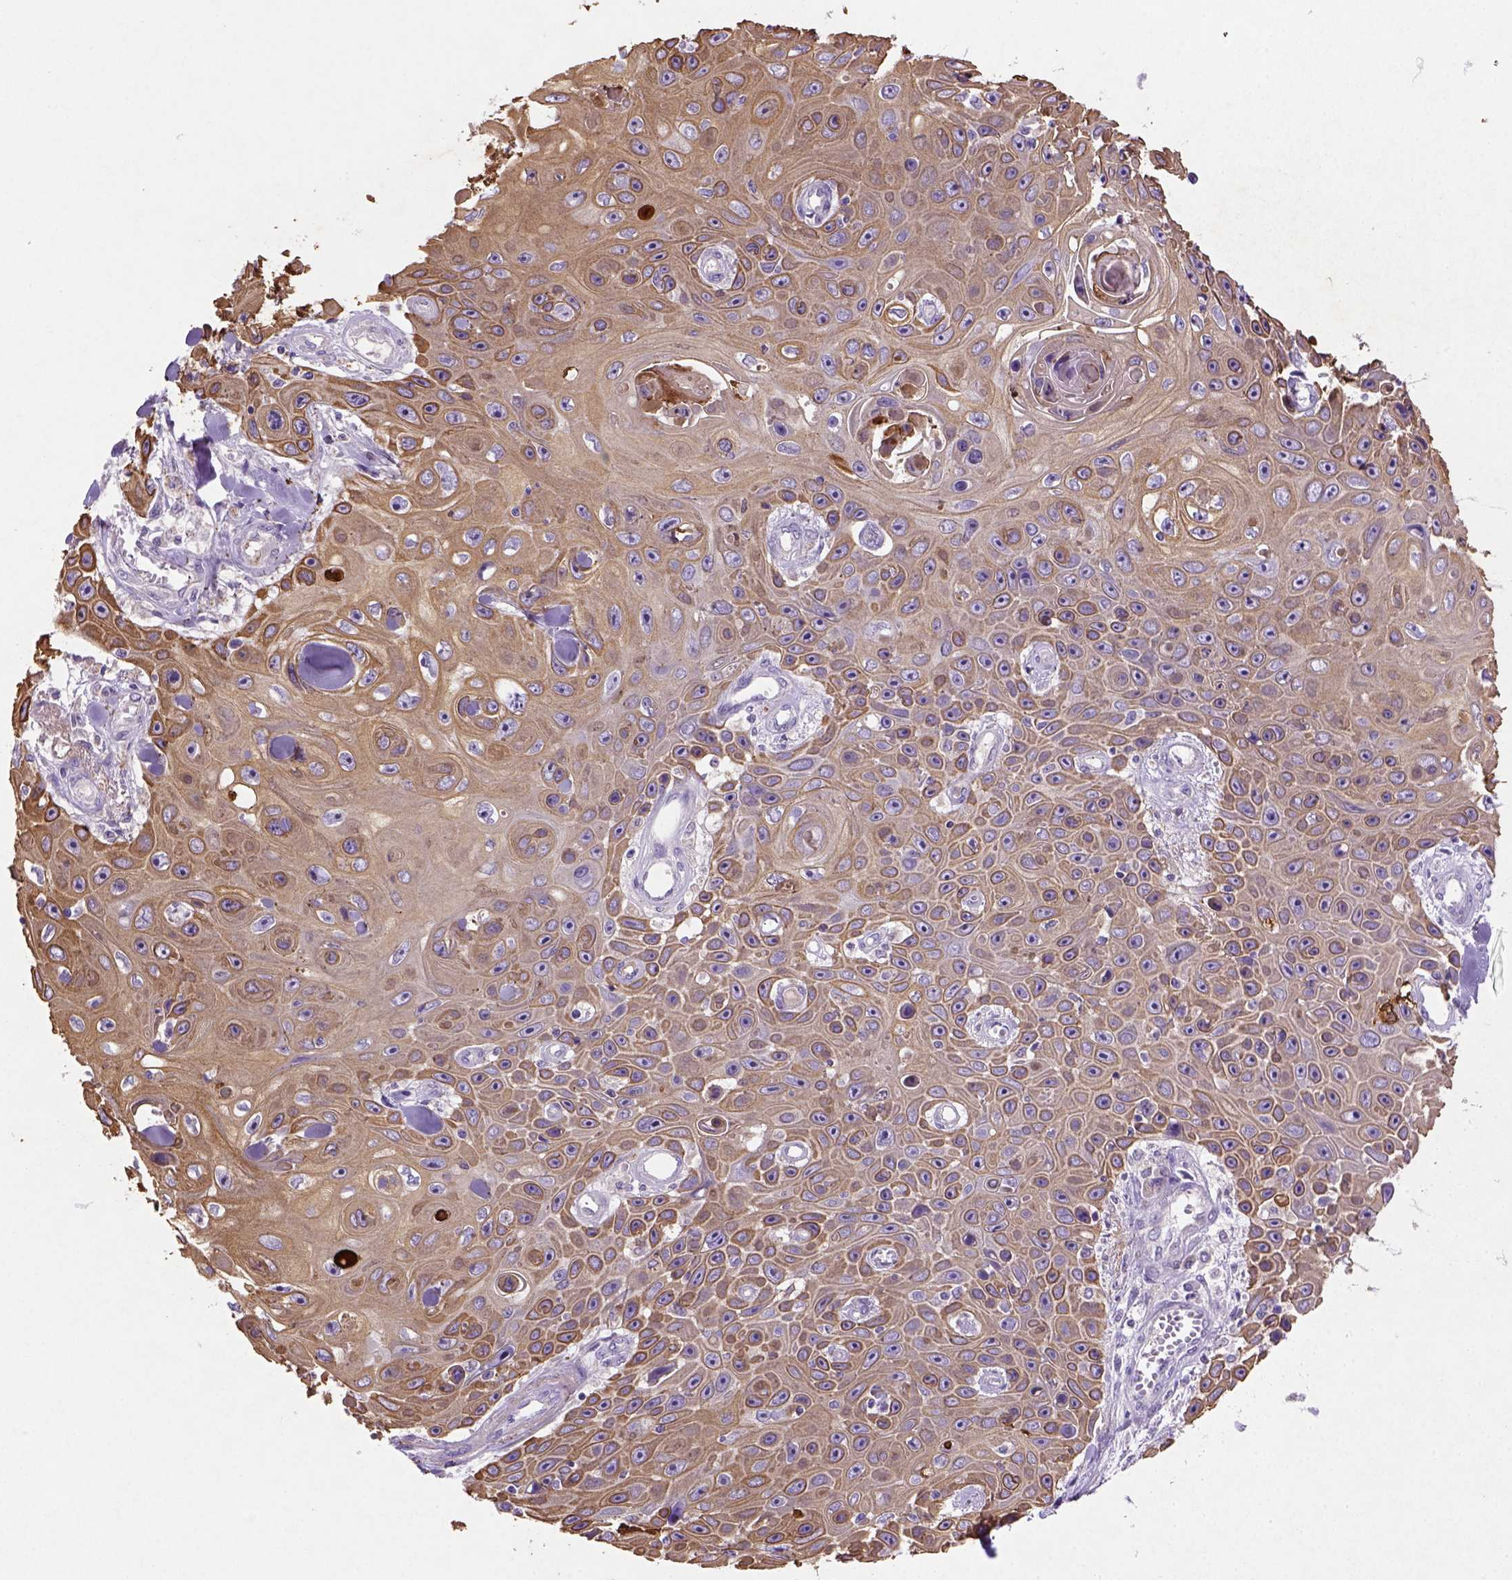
{"staining": {"intensity": "moderate", "quantity": ">75%", "location": "cytoplasmic/membranous"}, "tissue": "skin cancer", "cell_type": "Tumor cells", "image_type": "cancer", "snomed": [{"axis": "morphology", "description": "Squamous cell carcinoma, NOS"}, {"axis": "topography", "description": "Skin"}], "caption": "Protein staining by immunohistochemistry (IHC) demonstrates moderate cytoplasmic/membranous expression in approximately >75% of tumor cells in skin squamous cell carcinoma. (Brightfield microscopy of DAB IHC at high magnification).", "gene": "NUDT2", "patient": {"sex": "male", "age": 82}}